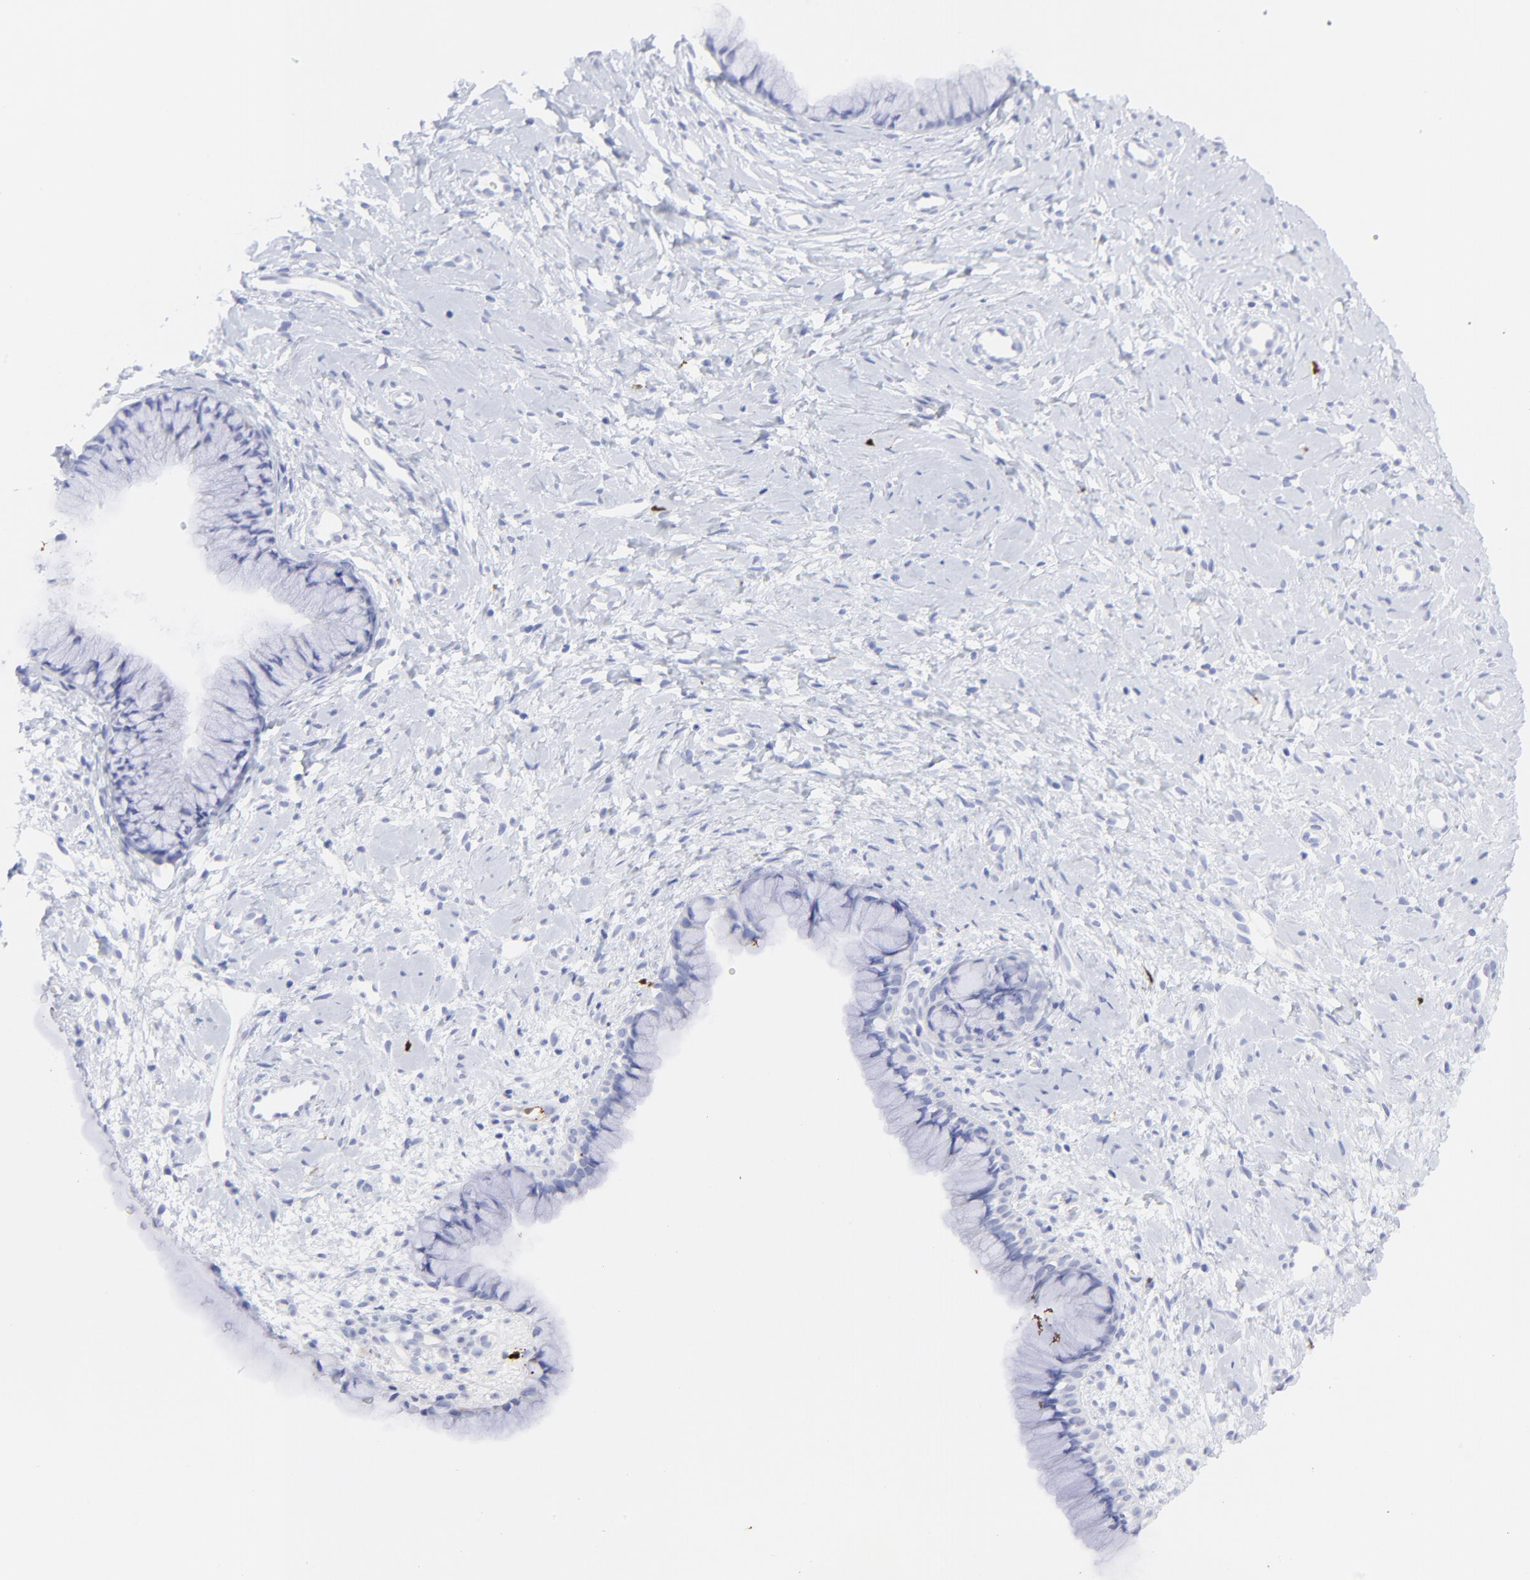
{"staining": {"intensity": "negative", "quantity": "none", "location": "none"}, "tissue": "cervix", "cell_type": "Glandular cells", "image_type": "normal", "snomed": [{"axis": "morphology", "description": "Normal tissue, NOS"}, {"axis": "topography", "description": "Cervix"}], "caption": "DAB (3,3'-diaminobenzidine) immunohistochemical staining of benign human cervix demonstrates no significant staining in glandular cells.", "gene": "S100A12", "patient": {"sex": "female", "age": 46}}